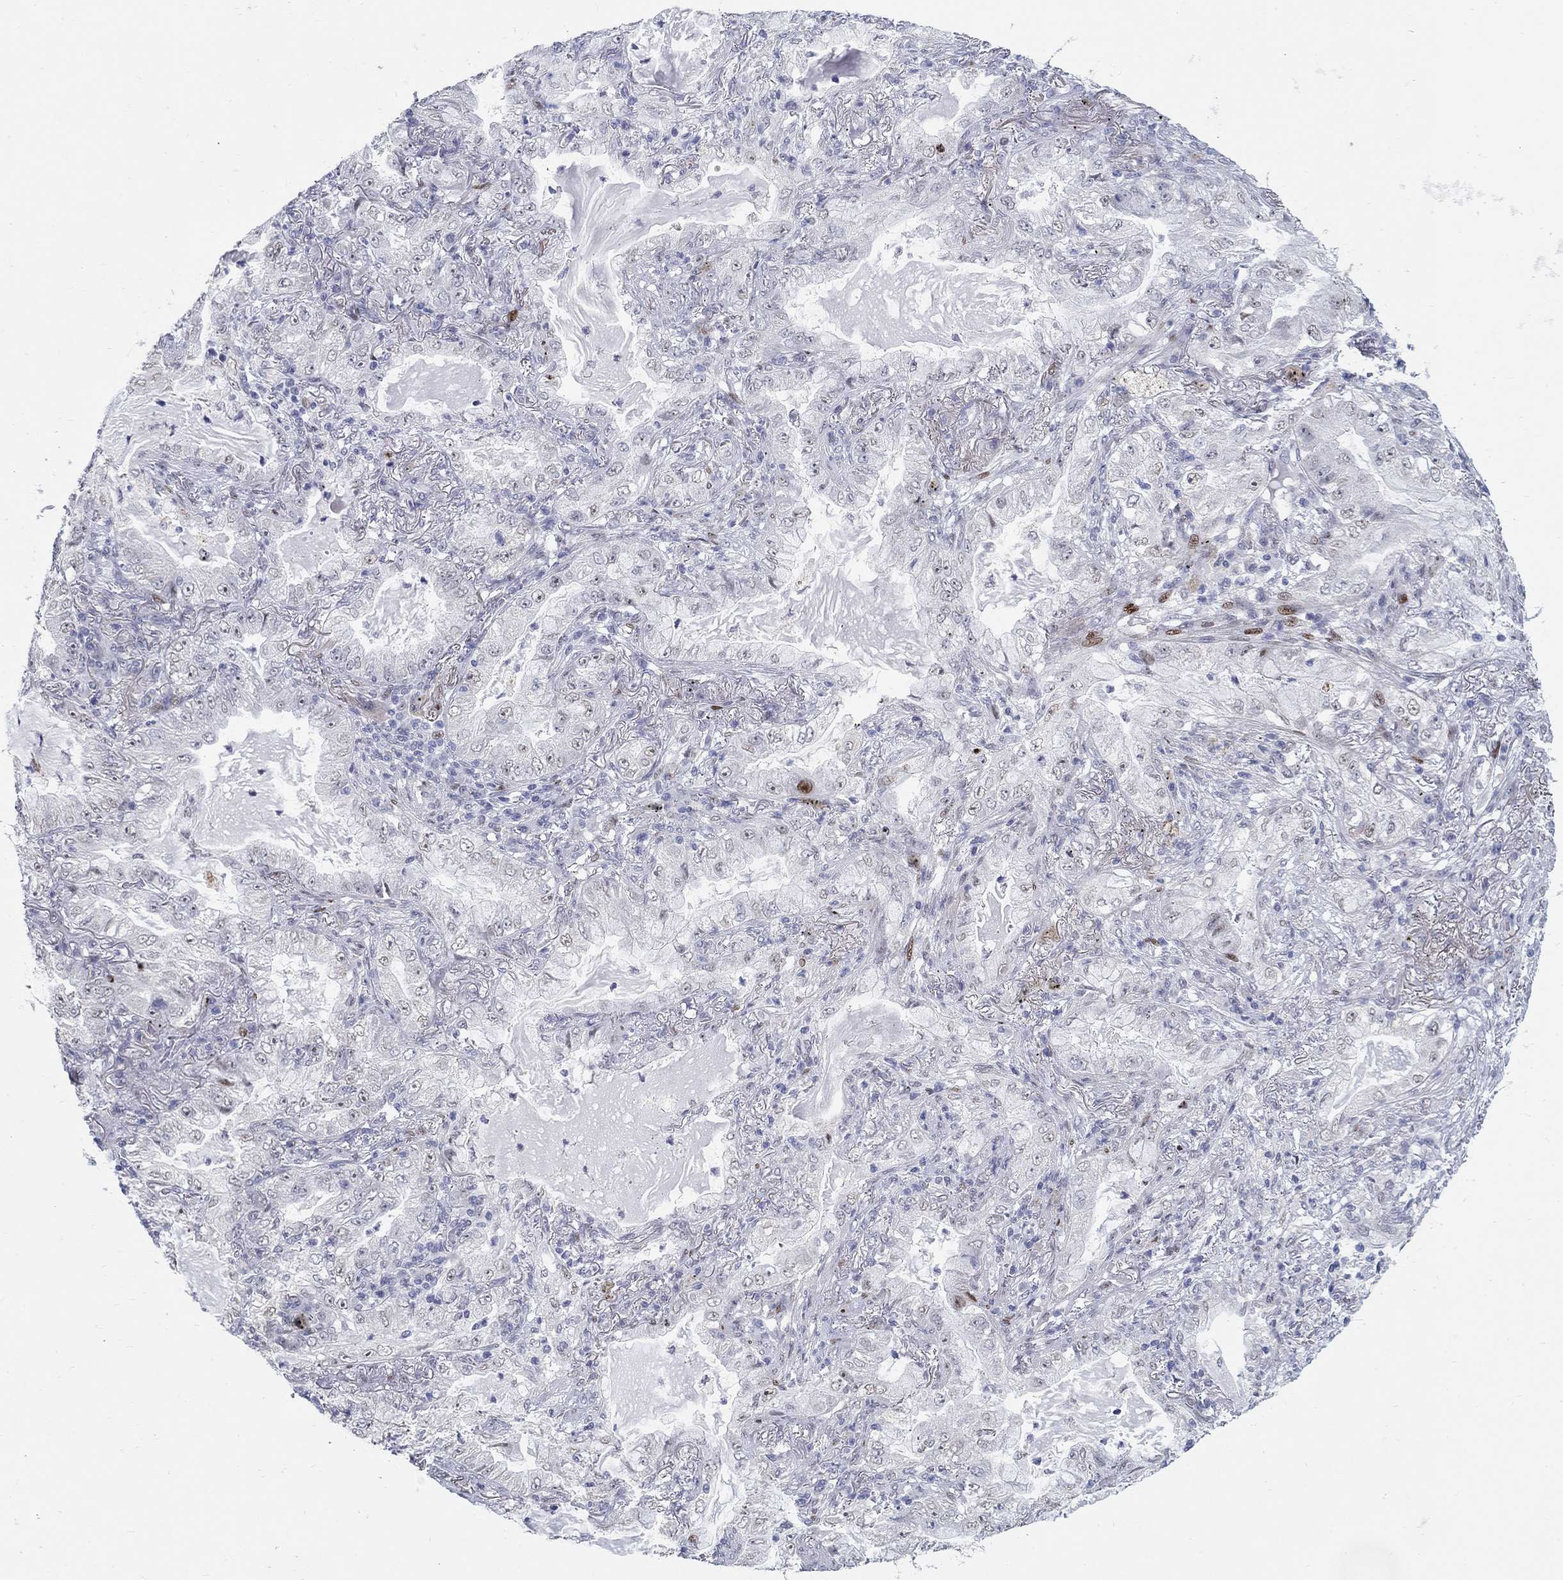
{"staining": {"intensity": "negative", "quantity": "none", "location": "none"}, "tissue": "lung cancer", "cell_type": "Tumor cells", "image_type": "cancer", "snomed": [{"axis": "morphology", "description": "Adenocarcinoma, NOS"}, {"axis": "topography", "description": "Lung"}], "caption": "A photomicrograph of lung adenocarcinoma stained for a protein shows no brown staining in tumor cells.", "gene": "RAPGEF5", "patient": {"sex": "female", "age": 73}}